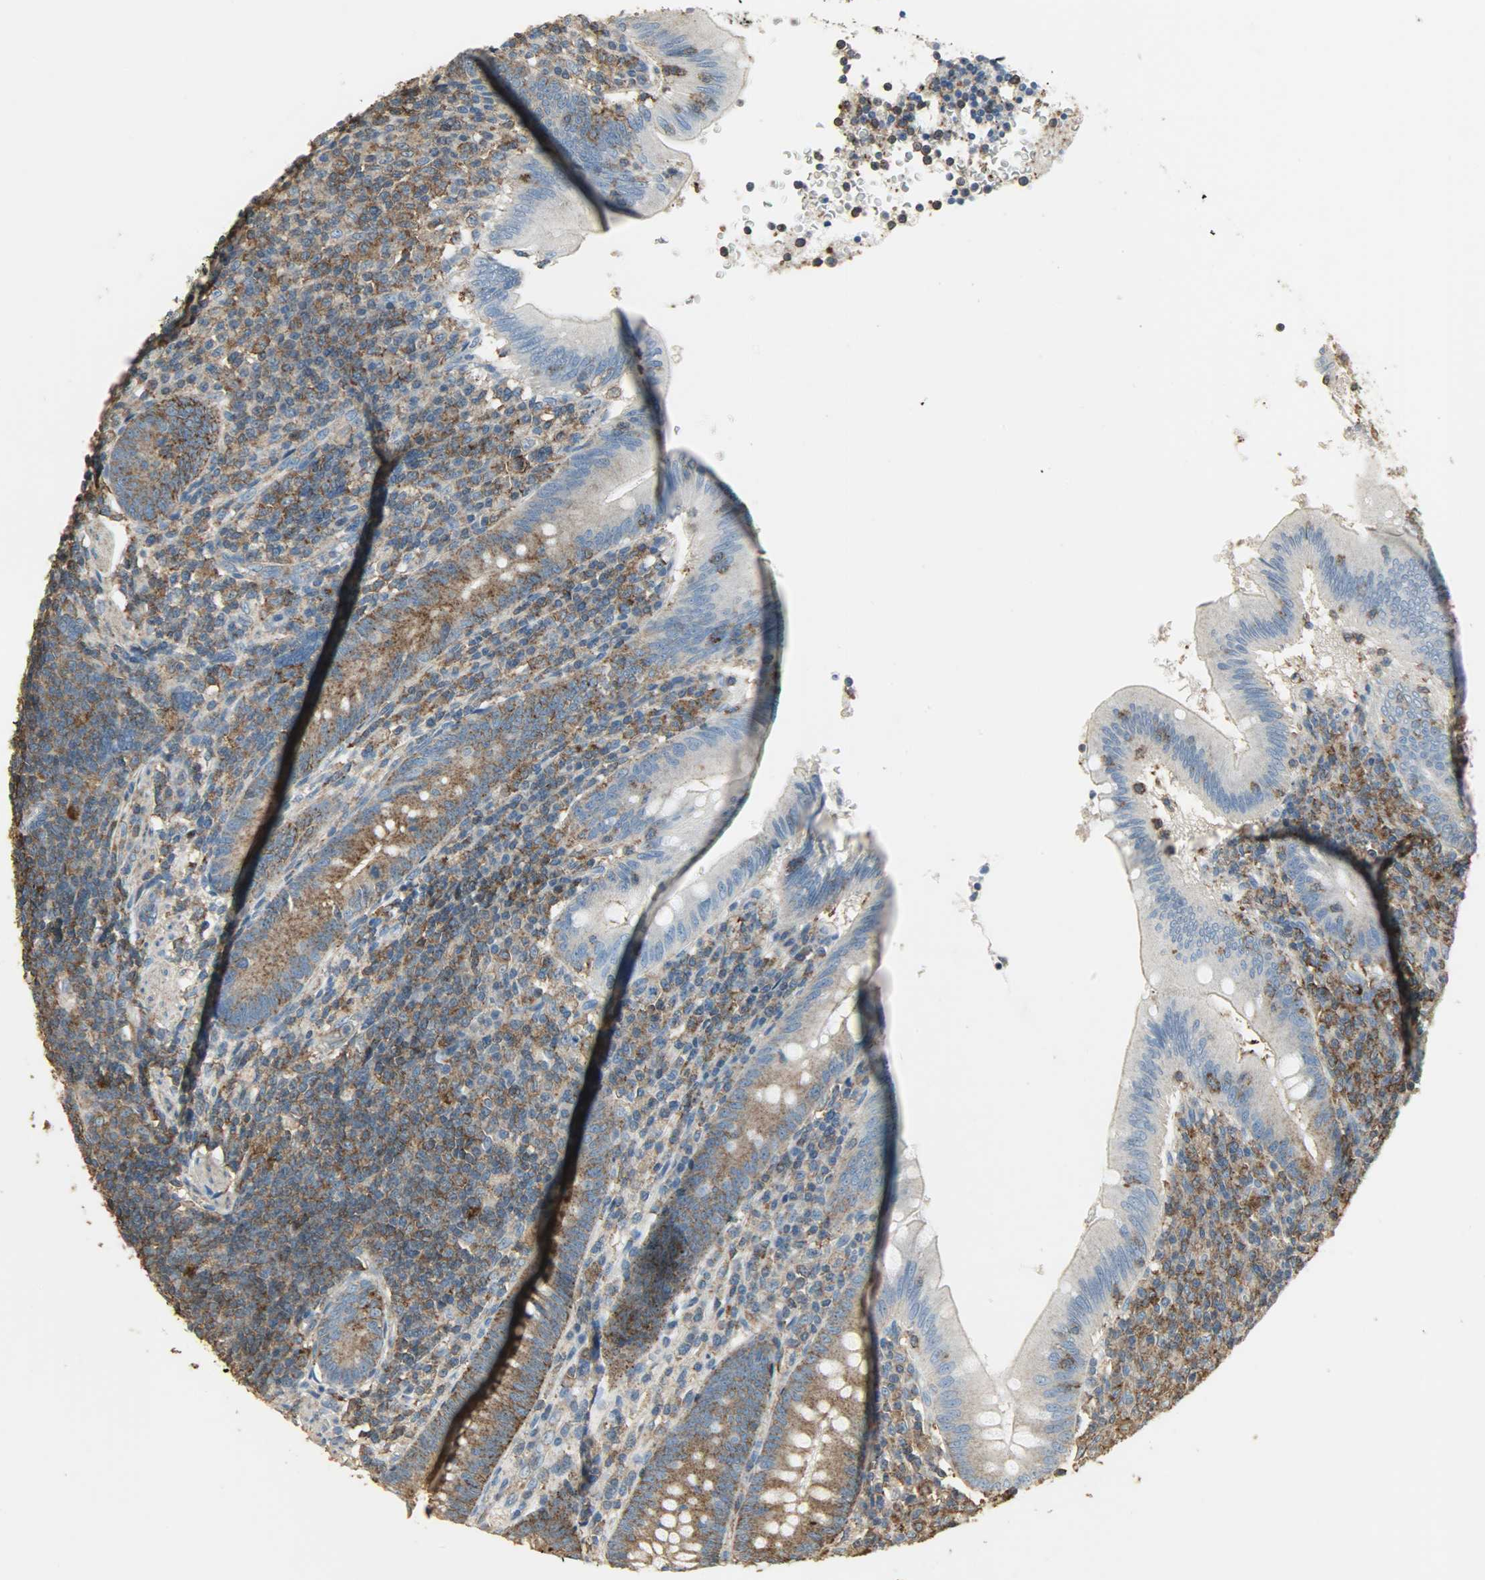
{"staining": {"intensity": "moderate", "quantity": ">75%", "location": "cytoplasmic/membranous"}, "tissue": "appendix", "cell_type": "Glandular cells", "image_type": "normal", "snomed": [{"axis": "morphology", "description": "Normal tissue, NOS"}, {"axis": "morphology", "description": "Inflammation, NOS"}, {"axis": "topography", "description": "Appendix"}], "caption": "Immunohistochemistry image of unremarkable appendix stained for a protein (brown), which demonstrates medium levels of moderate cytoplasmic/membranous expression in approximately >75% of glandular cells.", "gene": "DNAJA4", "patient": {"sex": "male", "age": 46}}